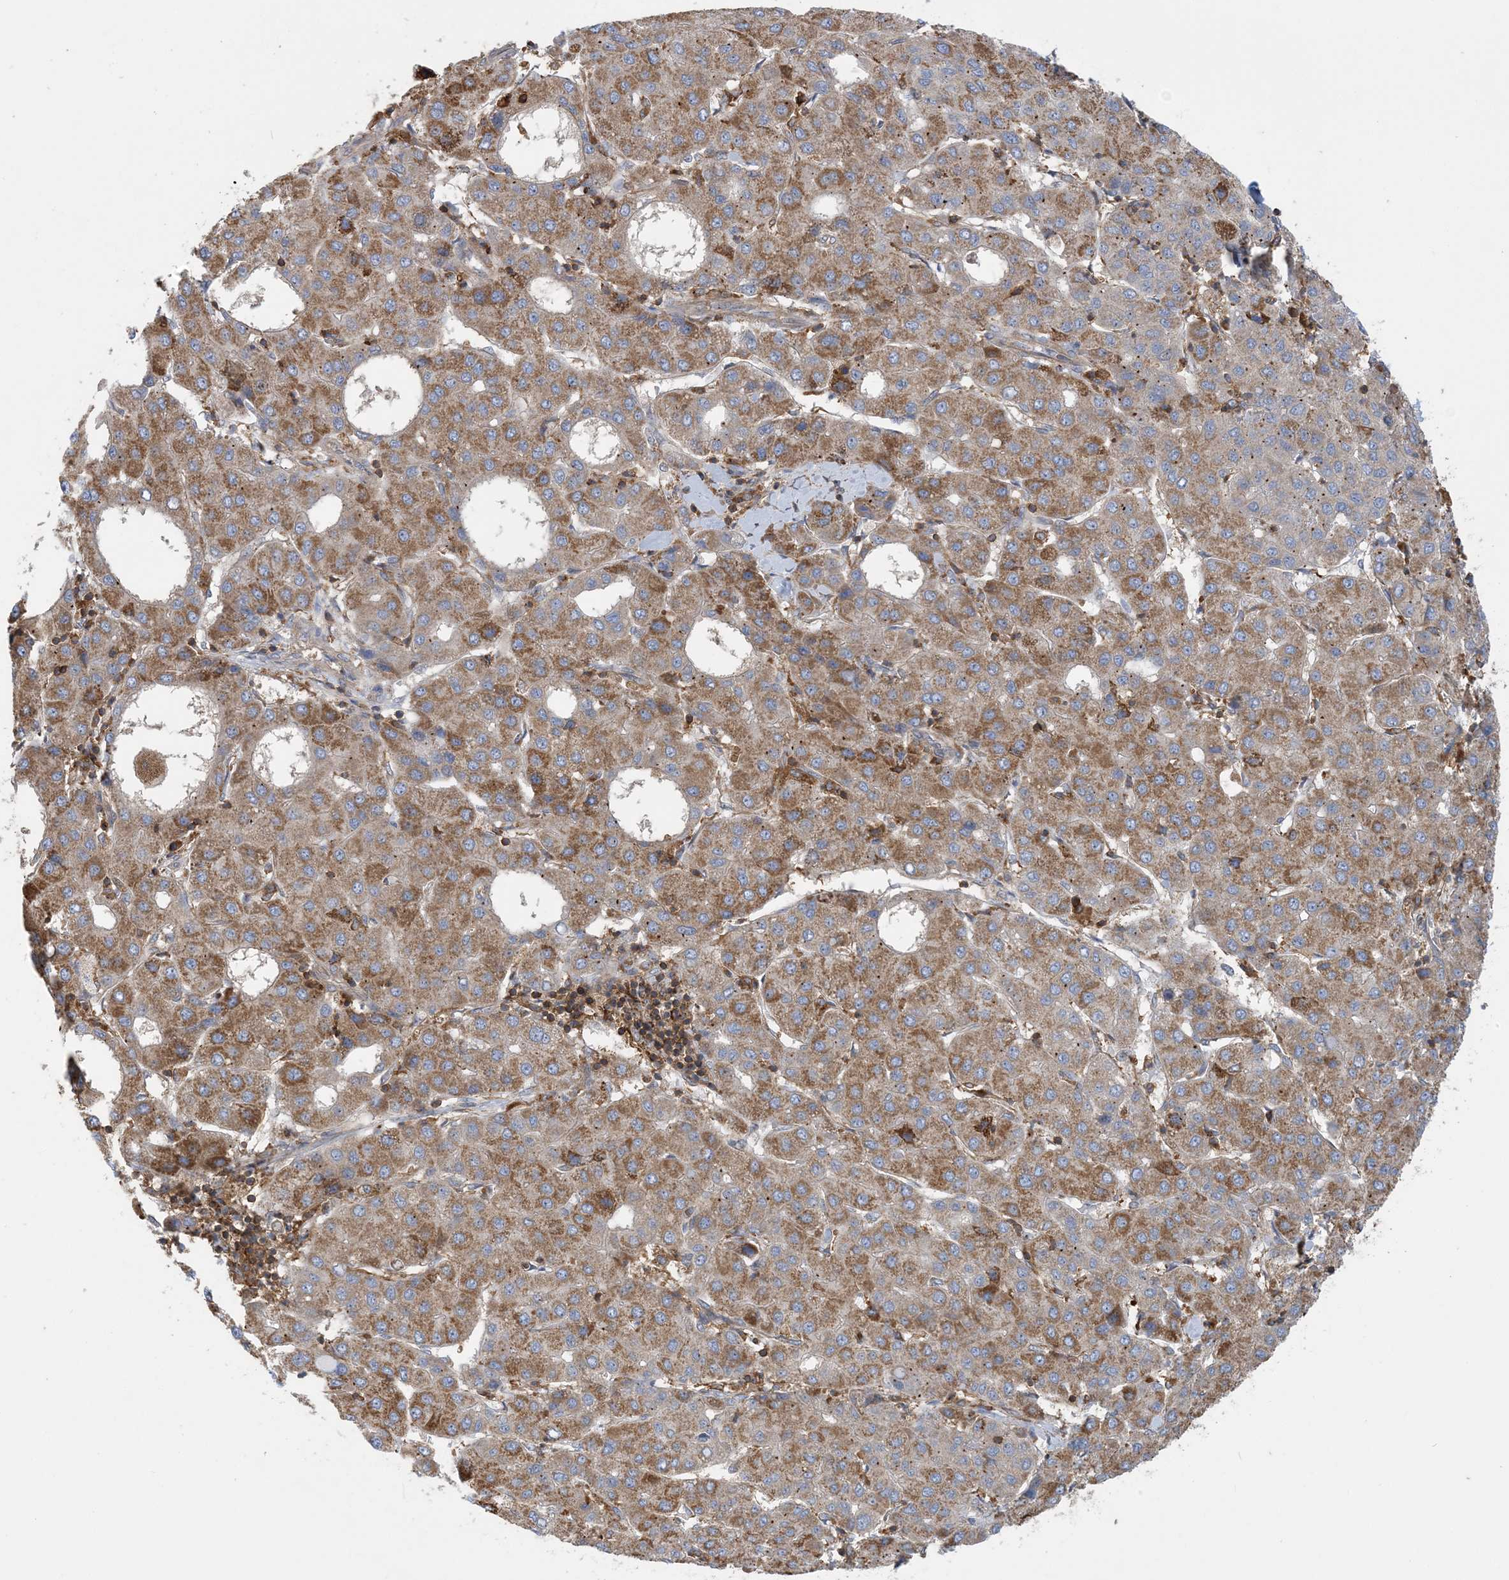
{"staining": {"intensity": "moderate", "quantity": ">75%", "location": "cytoplasmic/membranous"}, "tissue": "liver cancer", "cell_type": "Tumor cells", "image_type": "cancer", "snomed": [{"axis": "morphology", "description": "Carcinoma, Hepatocellular, NOS"}, {"axis": "topography", "description": "Liver"}], "caption": "Immunohistochemistry image of liver cancer (hepatocellular carcinoma) stained for a protein (brown), which shows medium levels of moderate cytoplasmic/membranous expression in approximately >75% of tumor cells.", "gene": "SFMBT2", "patient": {"sex": "male", "age": 65}}